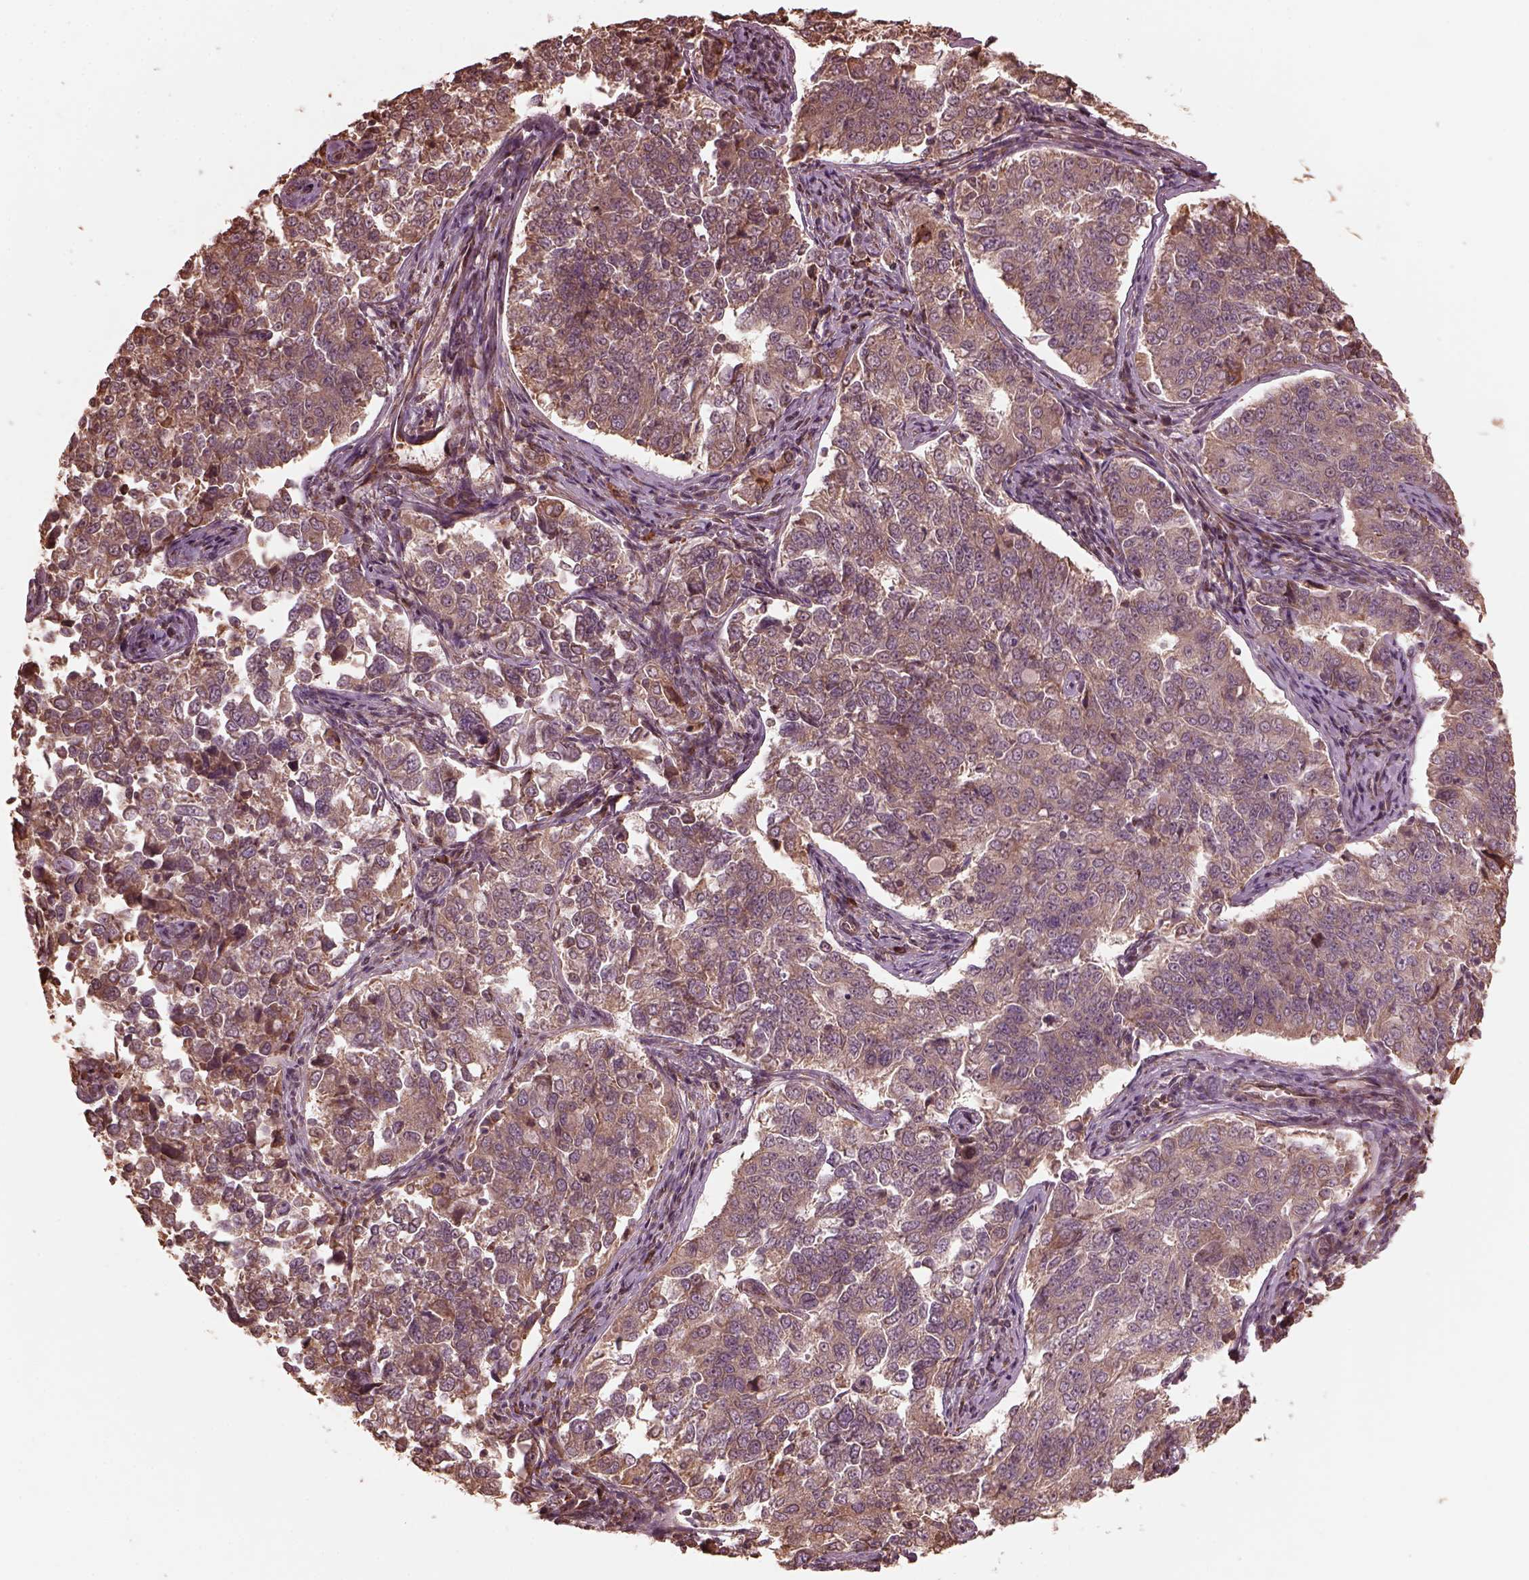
{"staining": {"intensity": "weak", "quantity": ">75%", "location": "cytoplasmic/membranous"}, "tissue": "endometrial cancer", "cell_type": "Tumor cells", "image_type": "cancer", "snomed": [{"axis": "morphology", "description": "Adenocarcinoma, NOS"}, {"axis": "topography", "description": "Endometrium"}], "caption": "Endometrial cancer stained with a protein marker exhibits weak staining in tumor cells.", "gene": "ZNF292", "patient": {"sex": "female", "age": 43}}